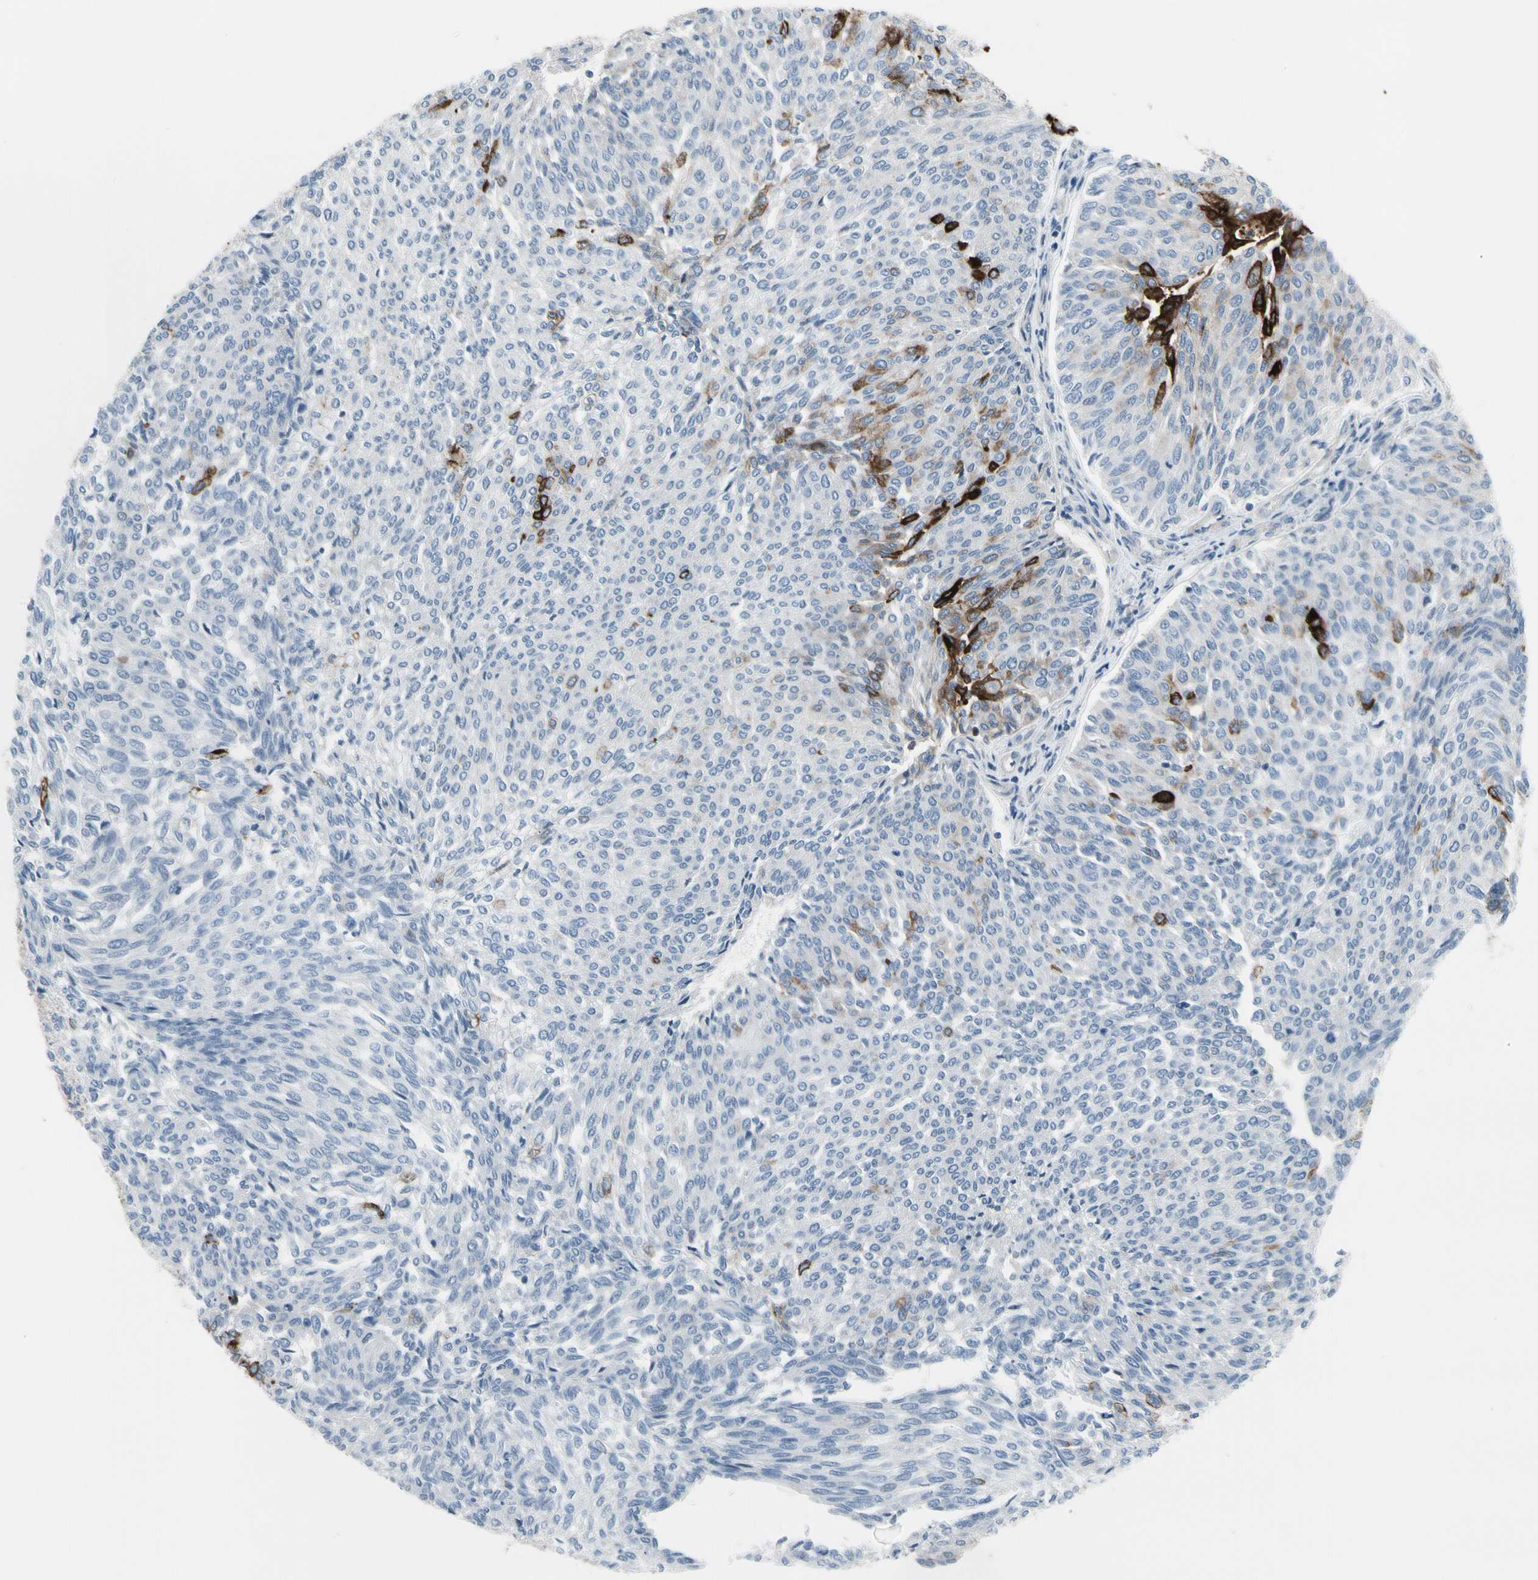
{"staining": {"intensity": "strong", "quantity": "<25%", "location": "cytoplasmic/membranous"}, "tissue": "urothelial cancer", "cell_type": "Tumor cells", "image_type": "cancer", "snomed": [{"axis": "morphology", "description": "Urothelial carcinoma, Low grade"}, {"axis": "topography", "description": "Urinary bladder"}], "caption": "This micrograph demonstrates immunohistochemistry staining of low-grade urothelial carcinoma, with medium strong cytoplasmic/membranous positivity in about <25% of tumor cells.", "gene": "PIGR", "patient": {"sex": "female", "age": 79}}